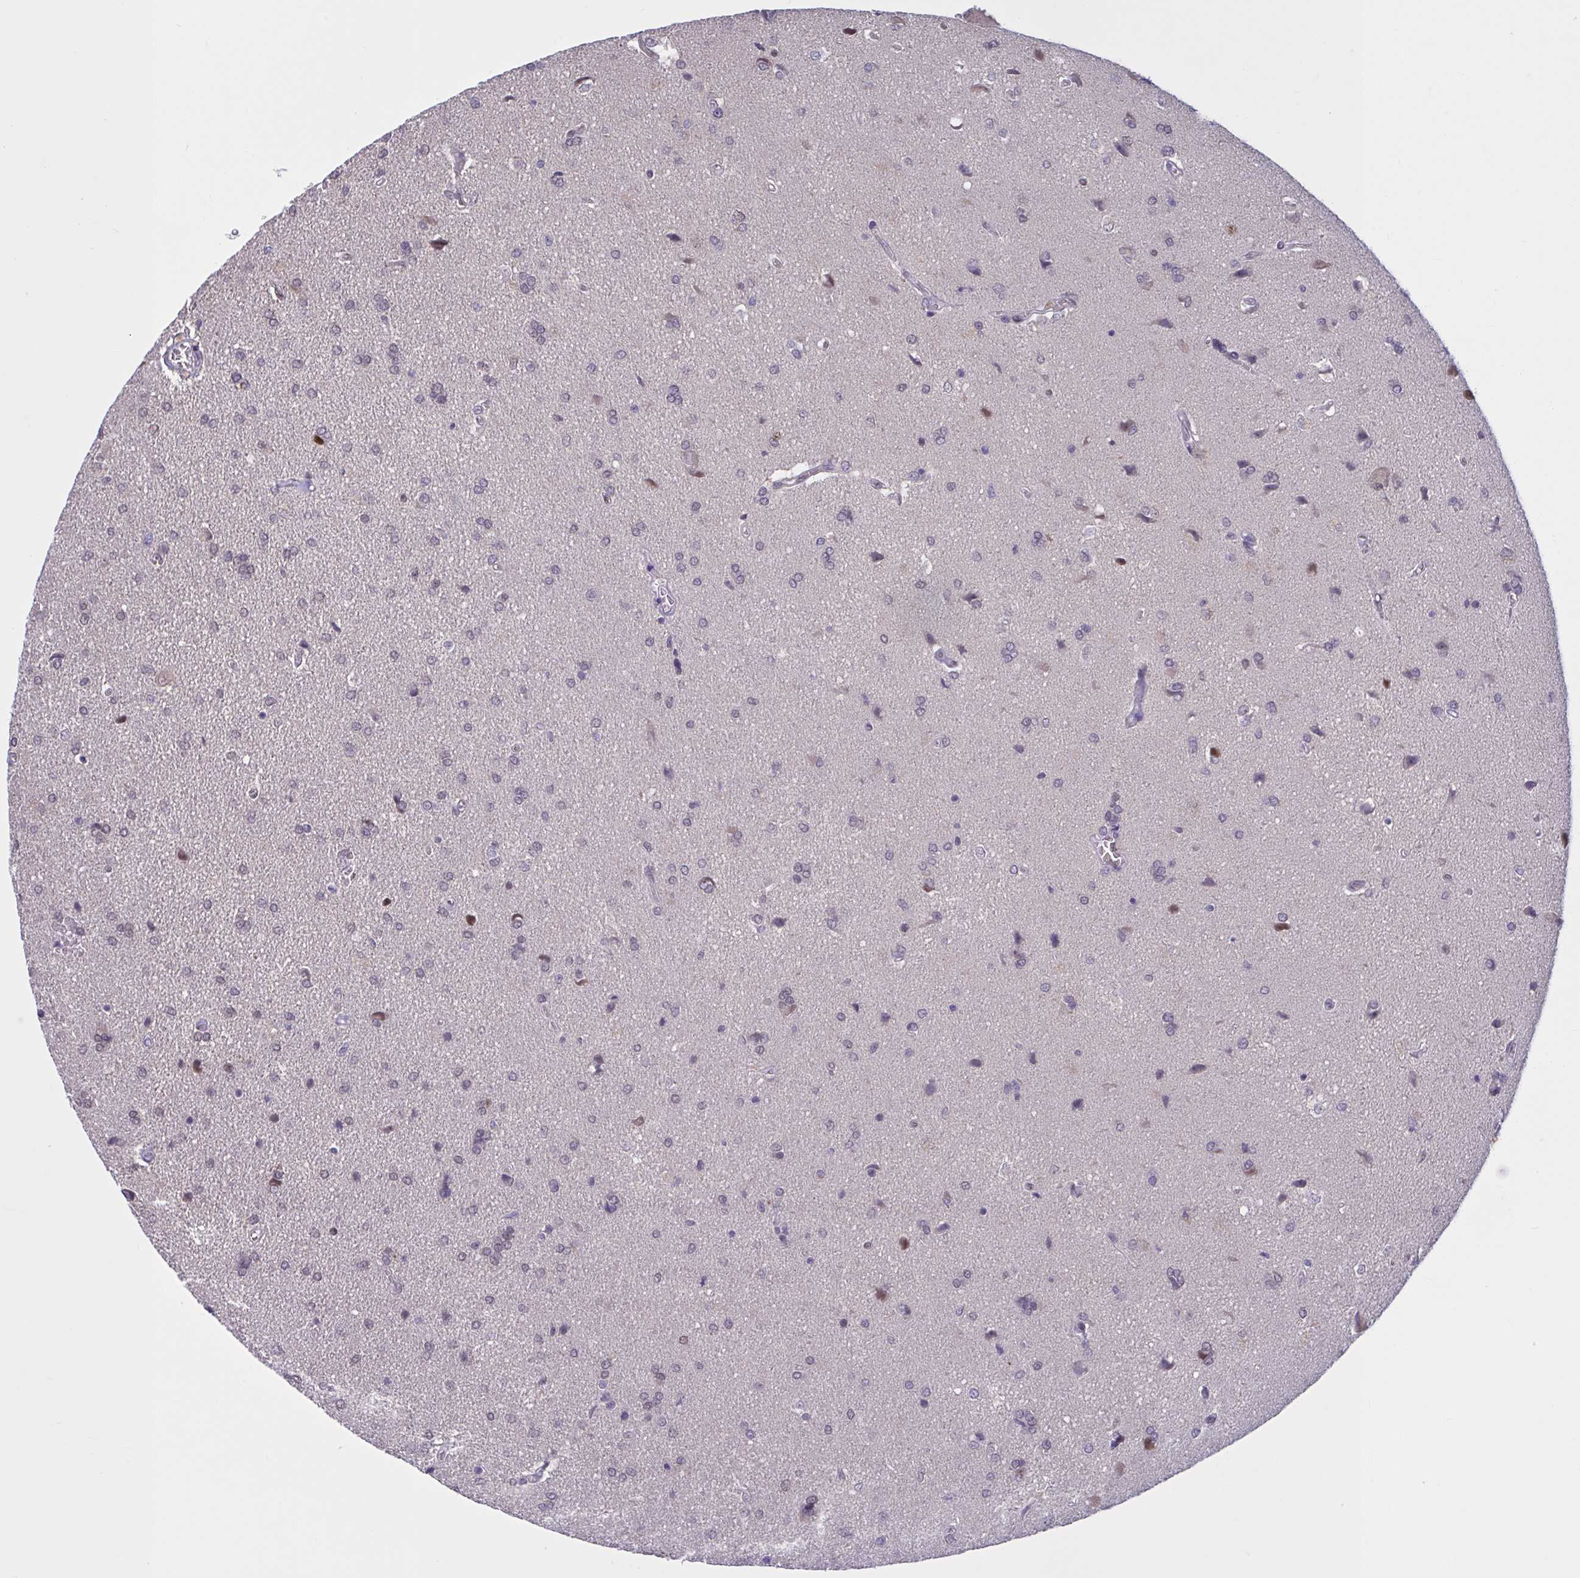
{"staining": {"intensity": "negative", "quantity": "none", "location": "none"}, "tissue": "glioma", "cell_type": "Tumor cells", "image_type": "cancer", "snomed": [{"axis": "morphology", "description": "Glioma, malignant, High grade"}, {"axis": "topography", "description": "Brain"}], "caption": "An immunohistochemistry micrograph of glioma is shown. There is no staining in tumor cells of glioma.", "gene": "RBL1", "patient": {"sex": "male", "age": 68}}